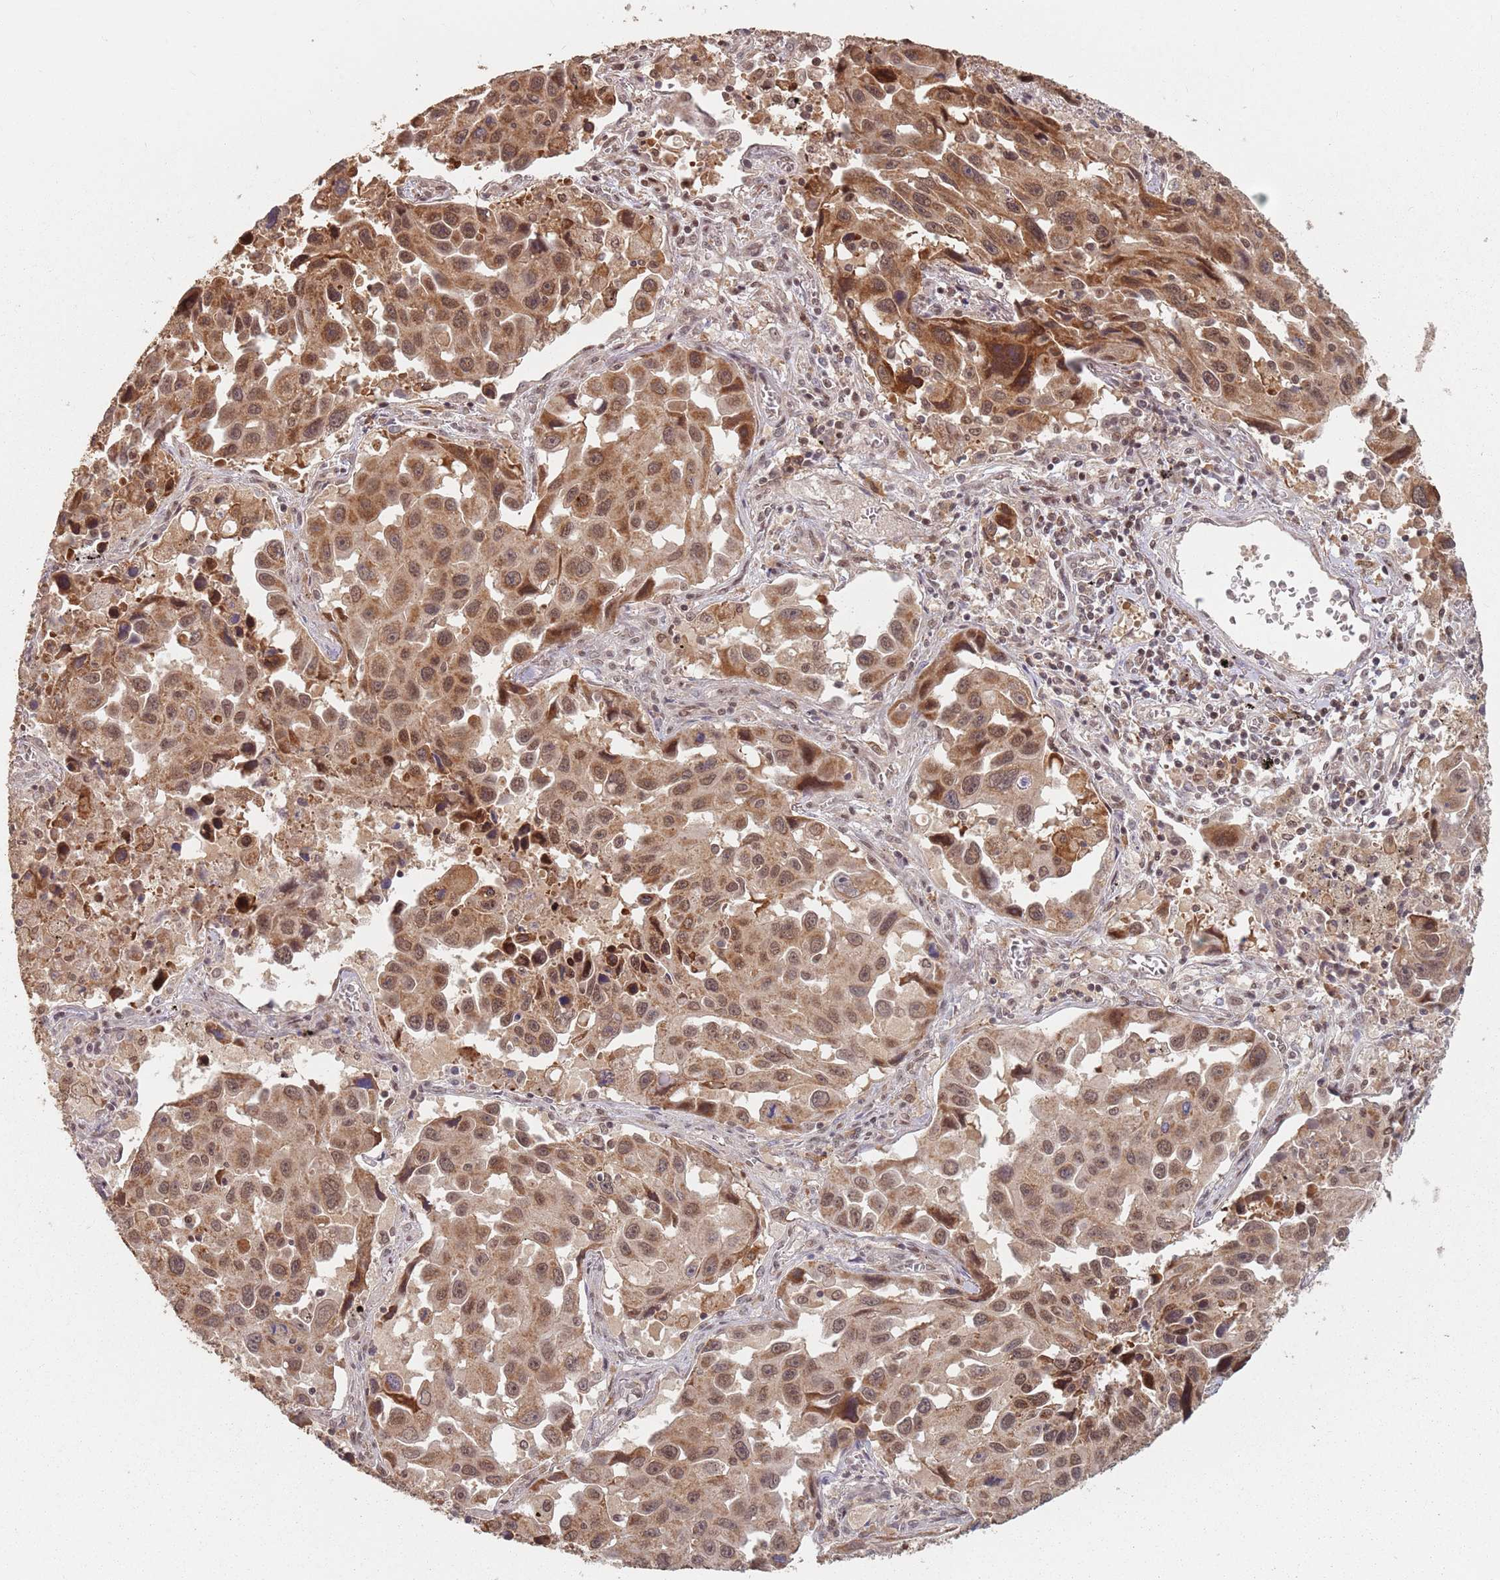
{"staining": {"intensity": "moderate", "quantity": ">75%", "location": "cytoplasmic/membranous,nuclear"}, "tissue": "lung cancer", "cell_type": "Tumor cells", "image_type": "cancer", "snomed": [{"axis": "morphology", "description": "Adenocarcinoma, NOS"}, {"axis": "topography", "description": "Lung"}], "caption": "This histopathology image displays IHC staining of human adenocarcinoma (lung), with medium moderate cytoplasmic/membranous and nuclear staining in approximately >75% of tumor cells.", "gene": "VPS52", "patient": {"sex": "male", "age": 66}}